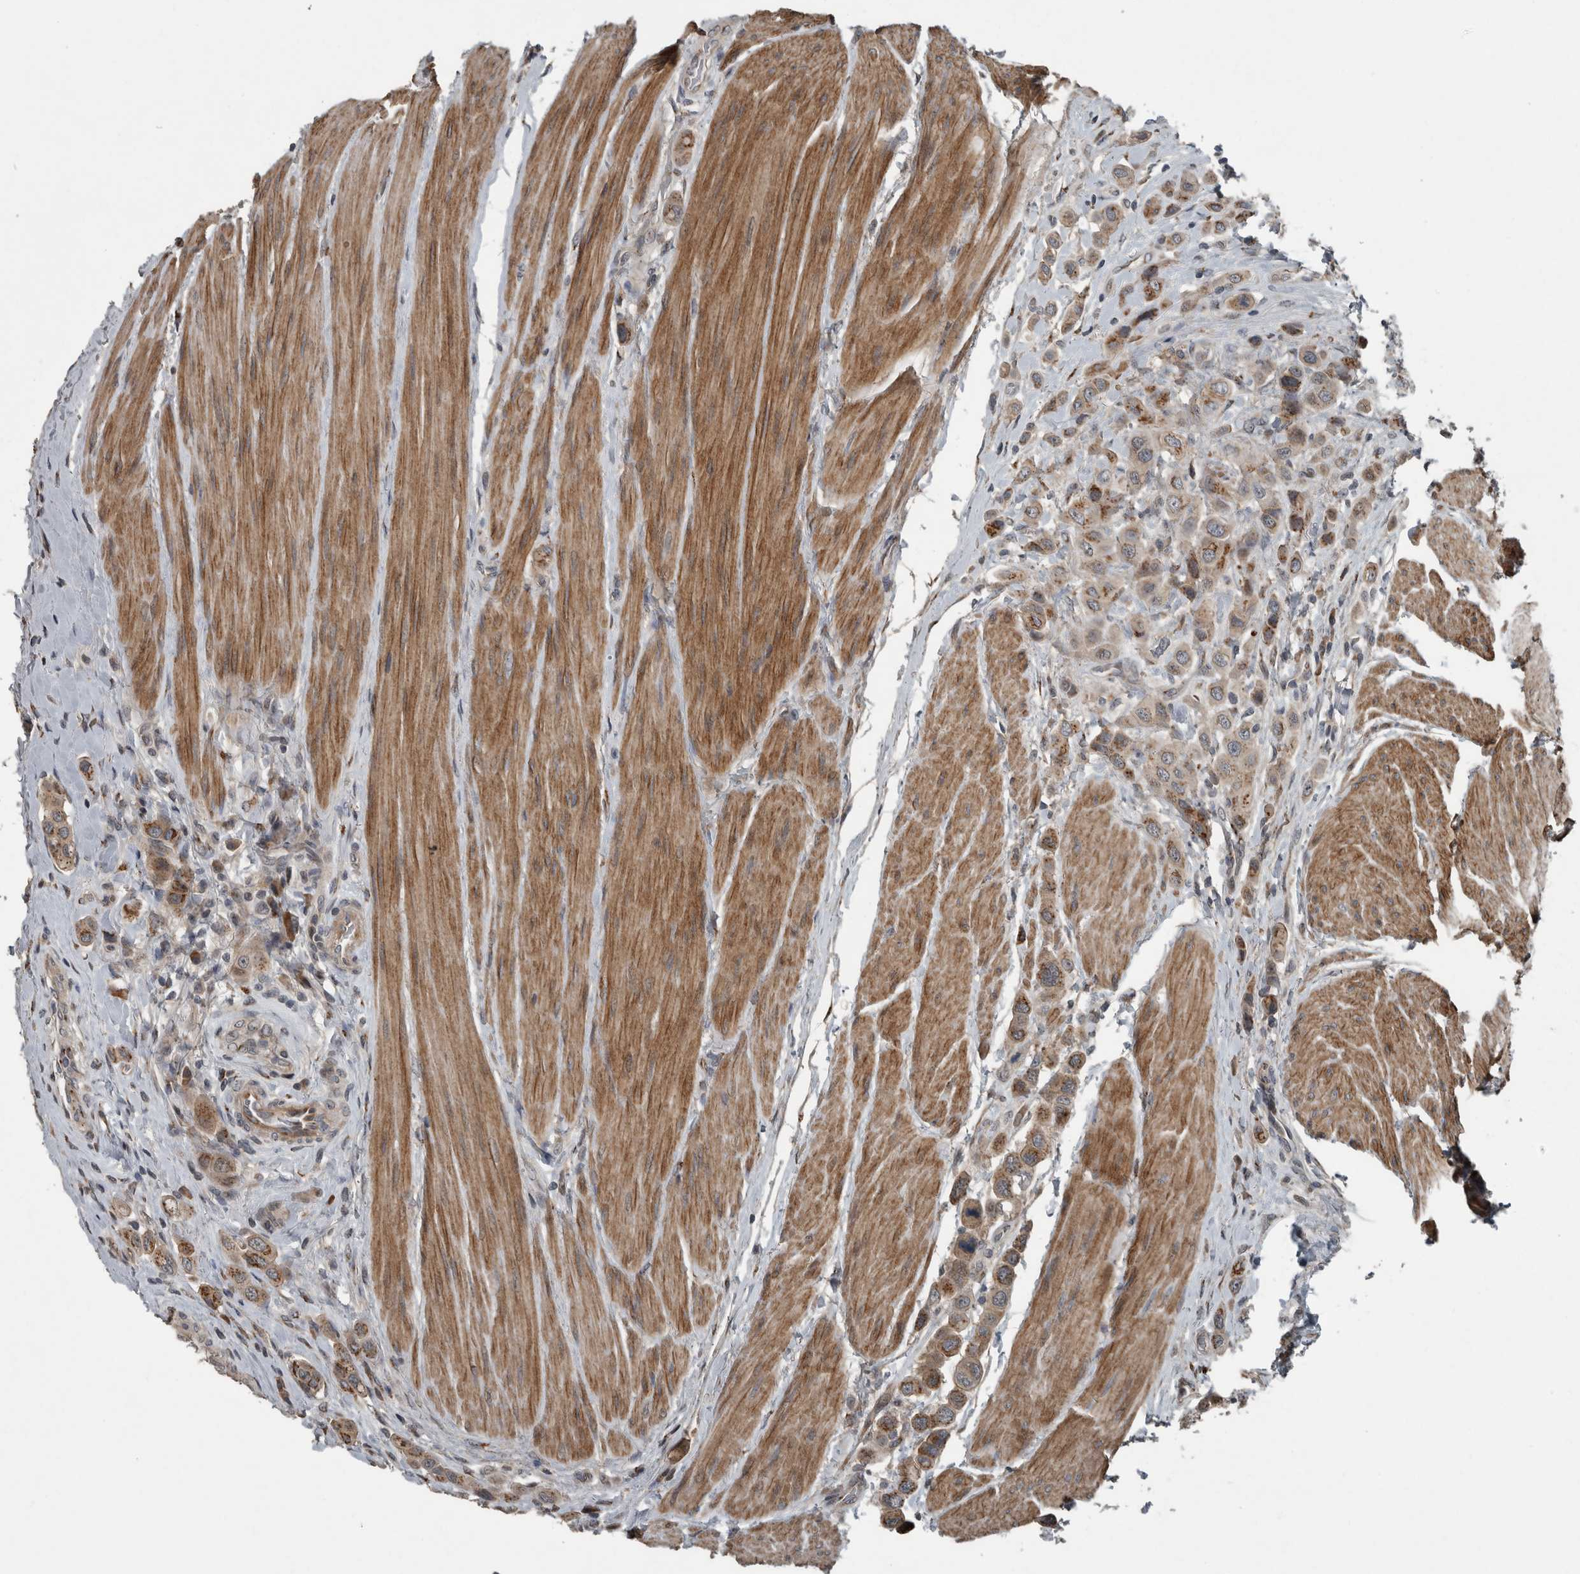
{"staining": {"intensity": "moderate", "quantity": ">75%", "location": "cytoplasmic/membranous"}, "tissue": "urothelial cancer", "cell_type": "Tumor cells", "image_type": "cancer", "snomed": [{"axis": "morphology", "description": "Urothelial carcinoma, High grade"}, {"axis": "topography", "description": "Urinary bladder"}], "caption": "DAB (3,3'-diaminobenzidine) immunohistochemical staining of human urothelial carcinoma (high-grade) exhibits moderate cytoplasmic/membranous protein positivity in approximately >75% of tumor cells.", "gene": "ZNF345", "patient": {"sex": "male", "age": 50}}